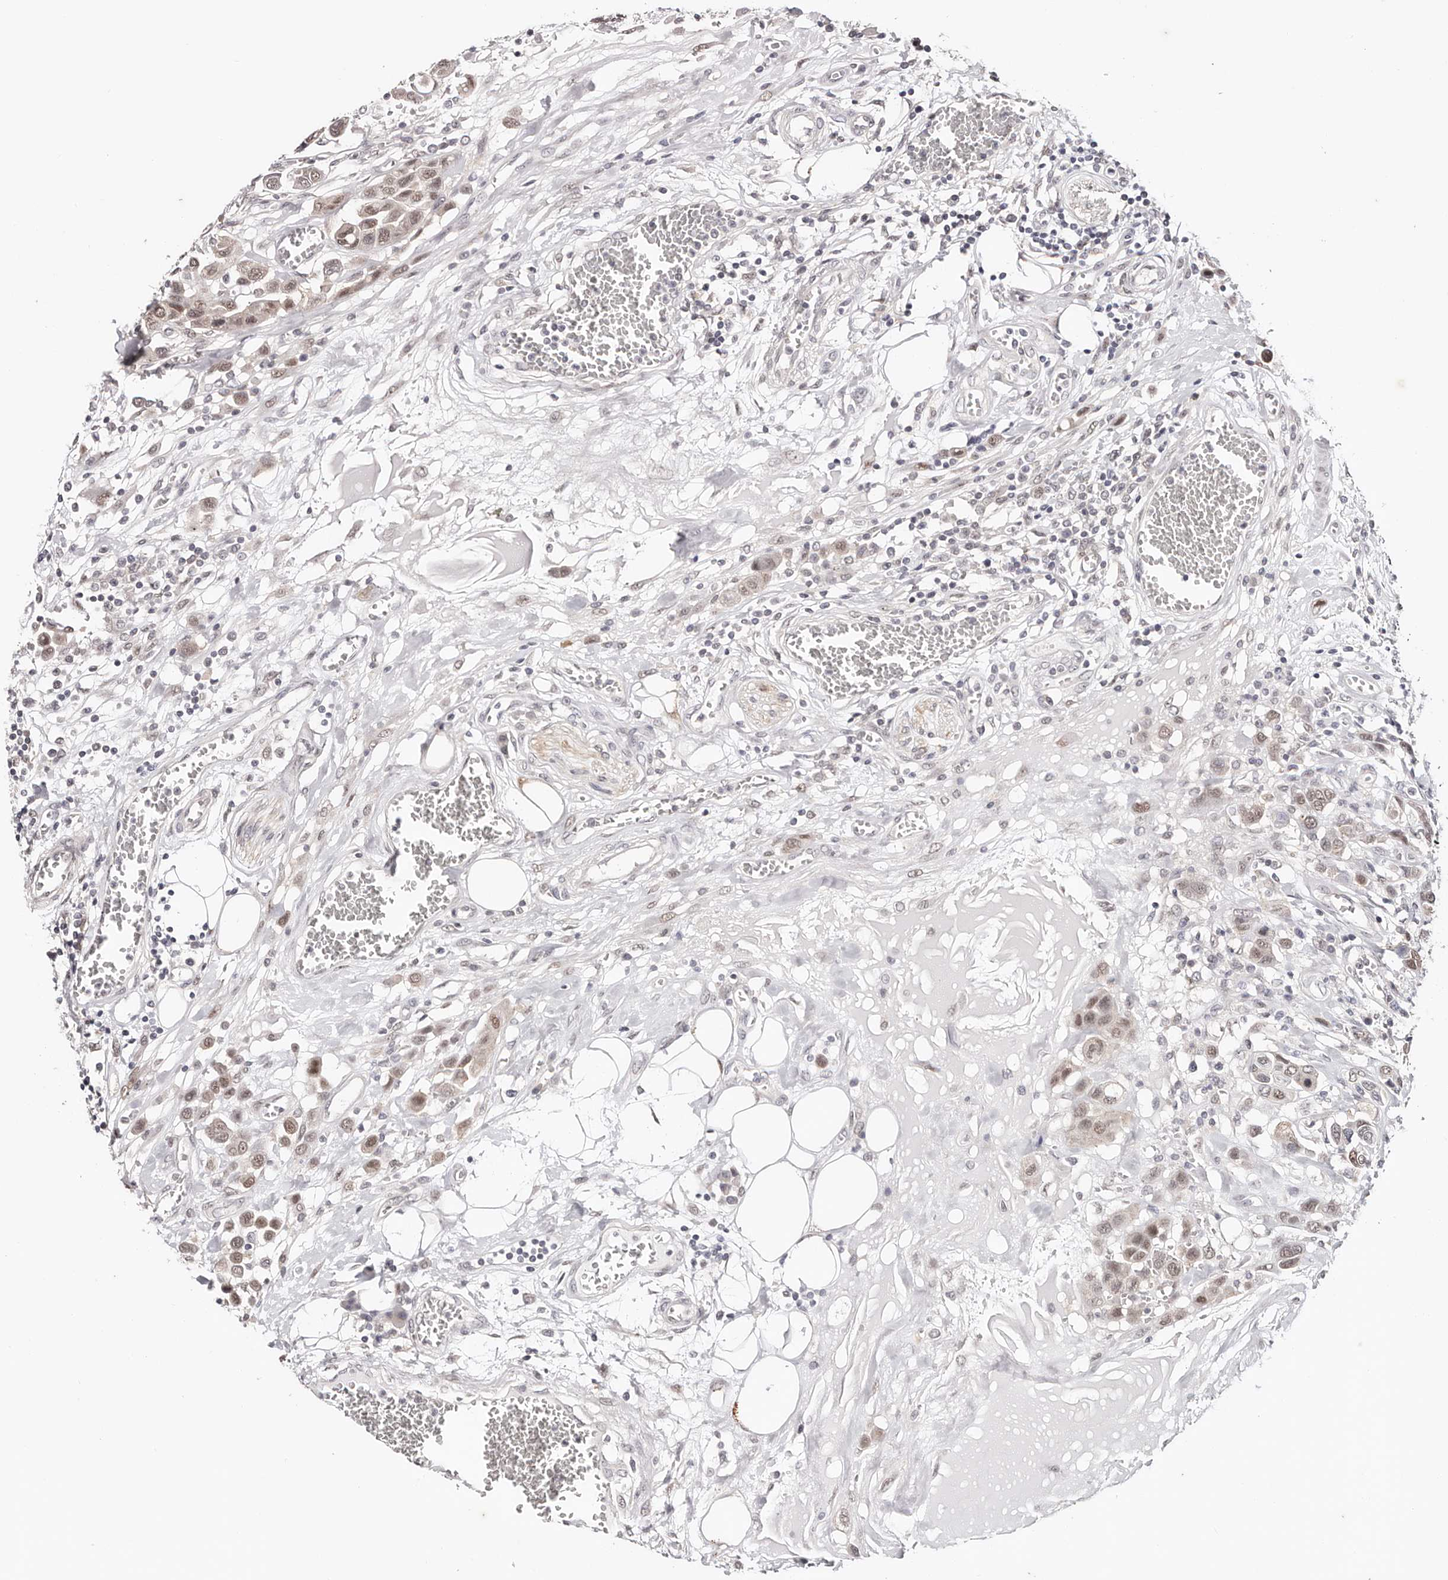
{"staining": {"intensity": "weak", "quantity": ">75%", "location": "nuclear"}, "tissue": "urothelial cancer", "cell_type": "Tumor cells", "image_type": "cancer", "snomed": [{"axis": "morphology", "description": "Urothelial carcinoma, High grade"}, {"axis": "topography", "description": "Urinary bladder"}], "caption": "Immunohistochemistry (IHC) staining of urothelial carcinoma (high-grade), which shows low levels of weak nuclear positivity in about >75% of tumor cells indicating weak nuclear protein expression. The staining was performed using DAB (brown) for protein detection and nuclei were counterstained in hematoxylin (blue).", "gene": "TYW3", "patient": {"sex": "male", "age": 50}}